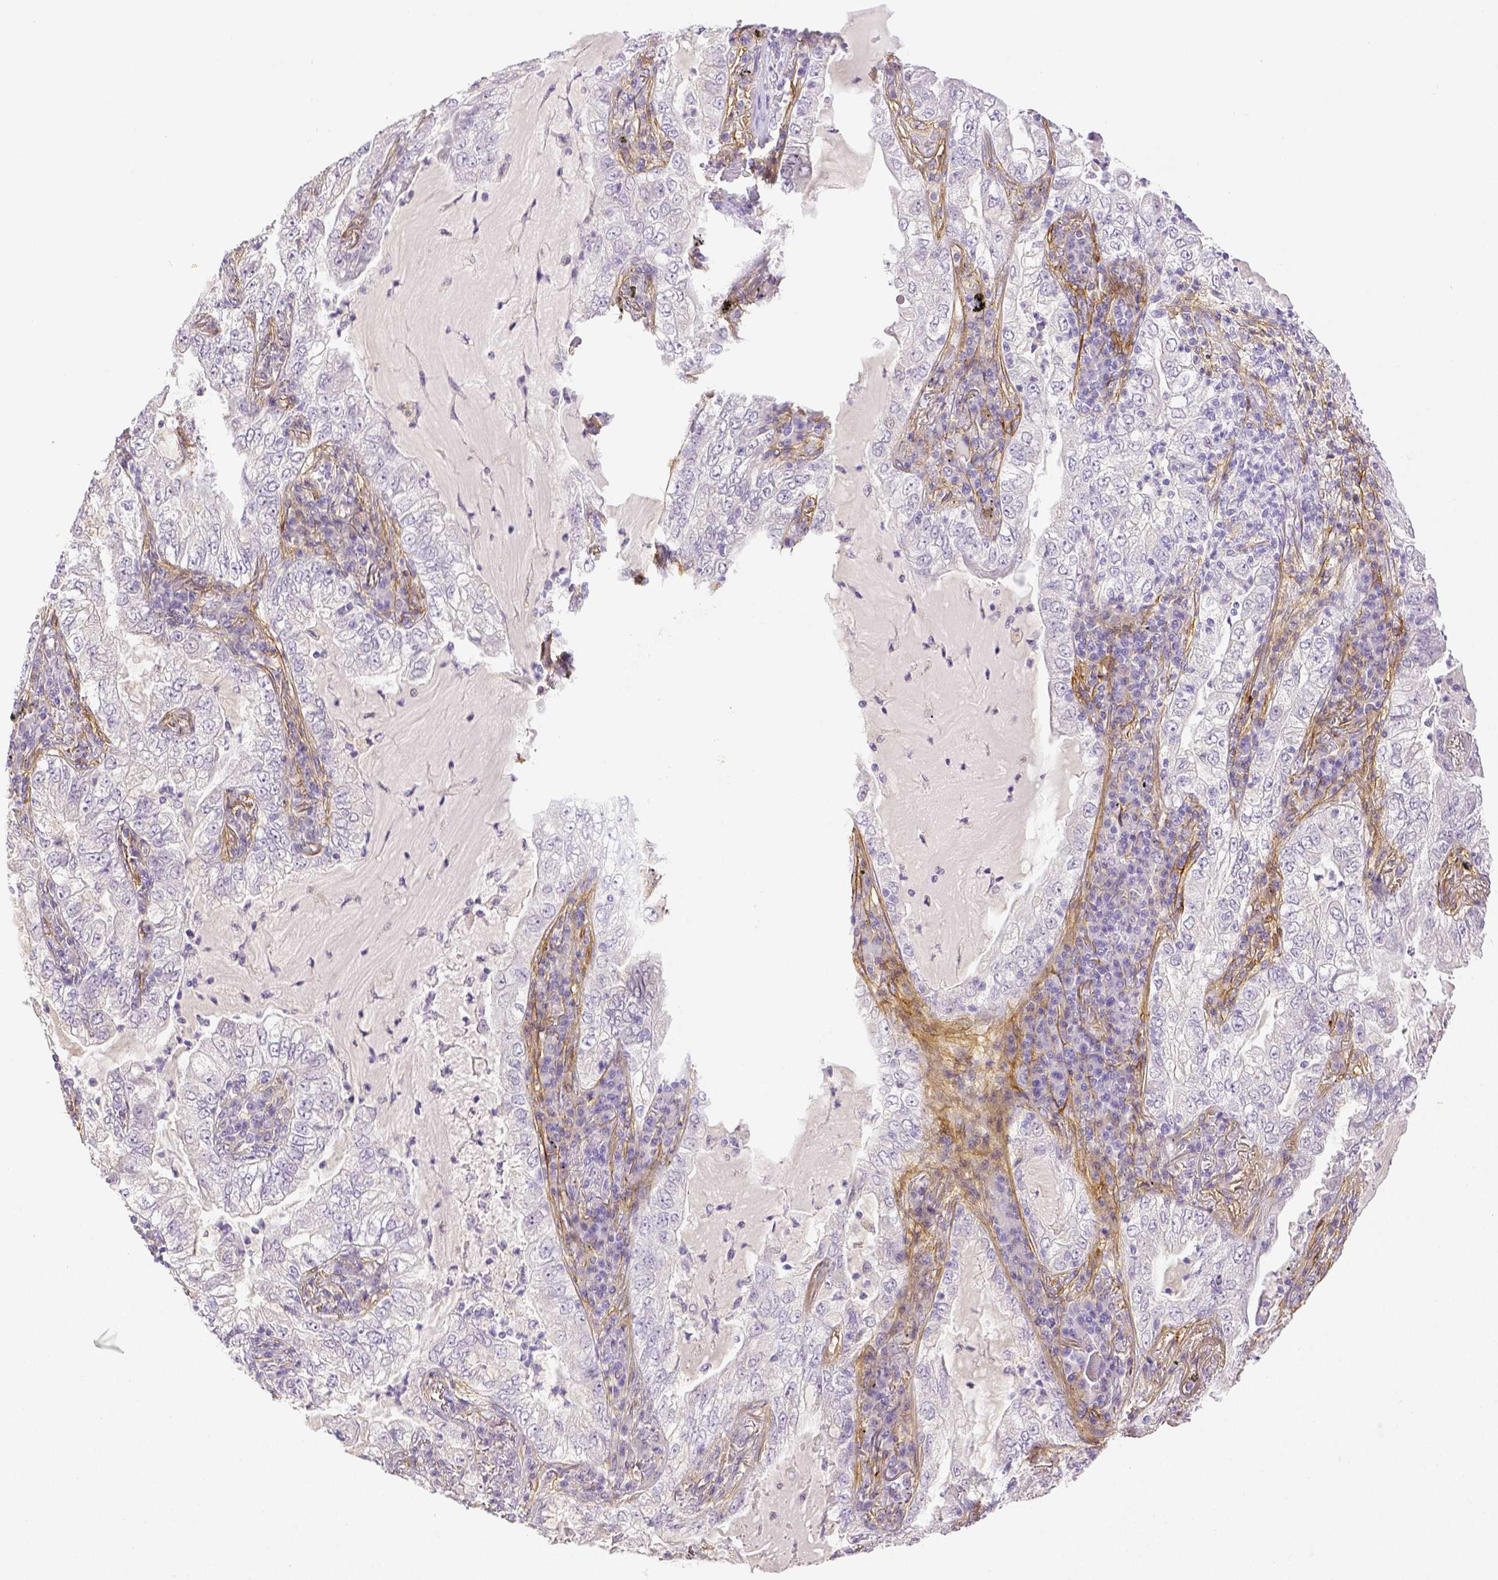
{"staining": {"intensity": "negative", "quantity": "none", "location": "none"}, "tissue": "lung cancer", "cell_type": "Tumor cells", "image_type": "cancer", "snomed": [{"axis": "morphology", "description": "Adenocarcinoma, NOS"}, {"axis": "topography", "description": "Lung"}], "caption": "Lung adenocarcinoma was stained to show a protein in brown. There is no significant staining in tumor cells.", "gene": "THY1", "patient": {"sex": "female", "age": 73}}